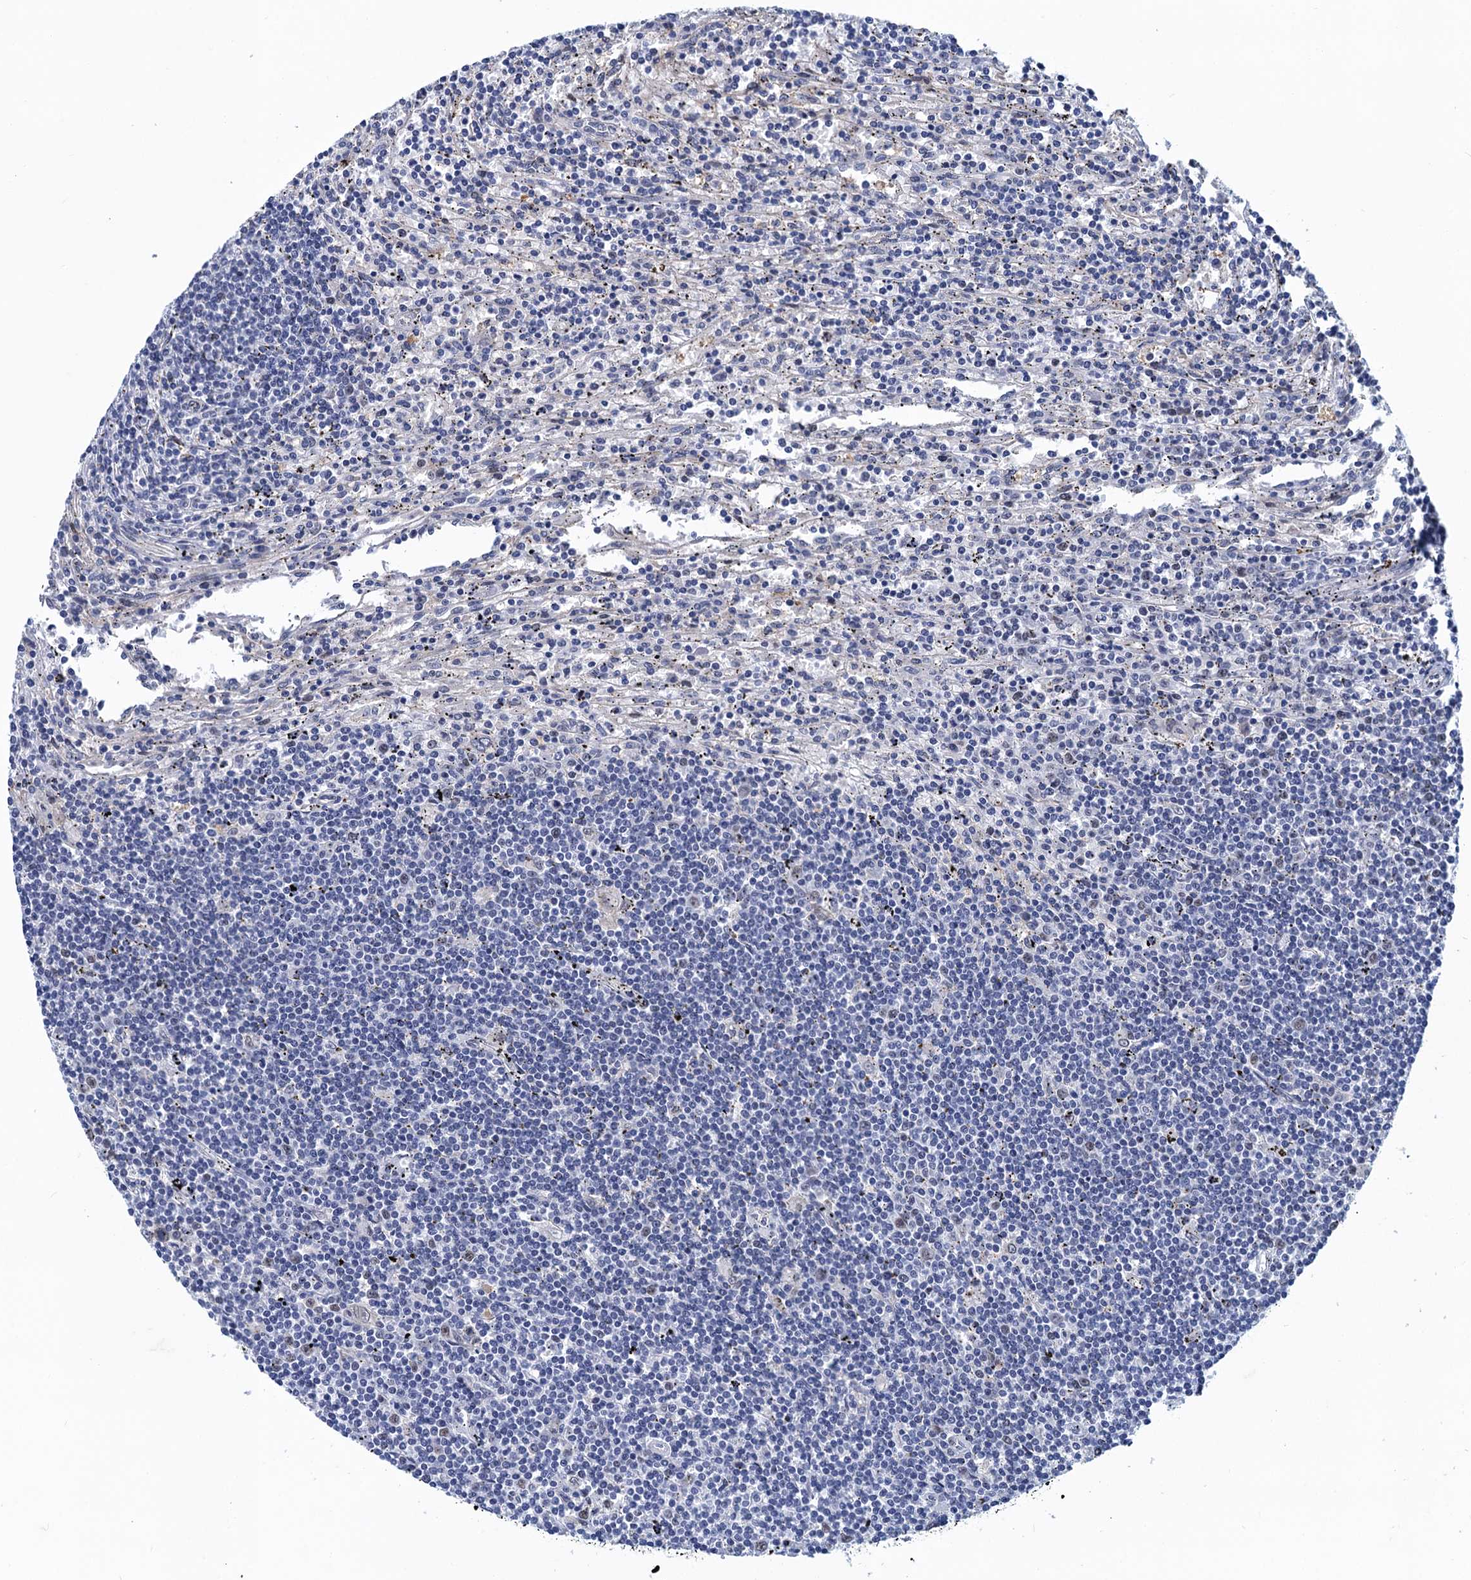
{"staining": {"intensity": "negative", "quantity": "none", "location": "none"}, "tissue": "lymphoma", "cell_type": "Tumor cells", "image_type": "cancer", "snomed": [{"axis": "morphology", "description": "Malignant lymphoma, non-Hodgkin's type, Low grade"}, {"axis": "topography", "description": "Spleen"}], "caption": "Tumor cells are negative for protein expression in human lymphoma. (IHC, brightfield microscopy, high magnification).", "gene": "GINS3", "patient": {"sex": "male", "age": 76}}